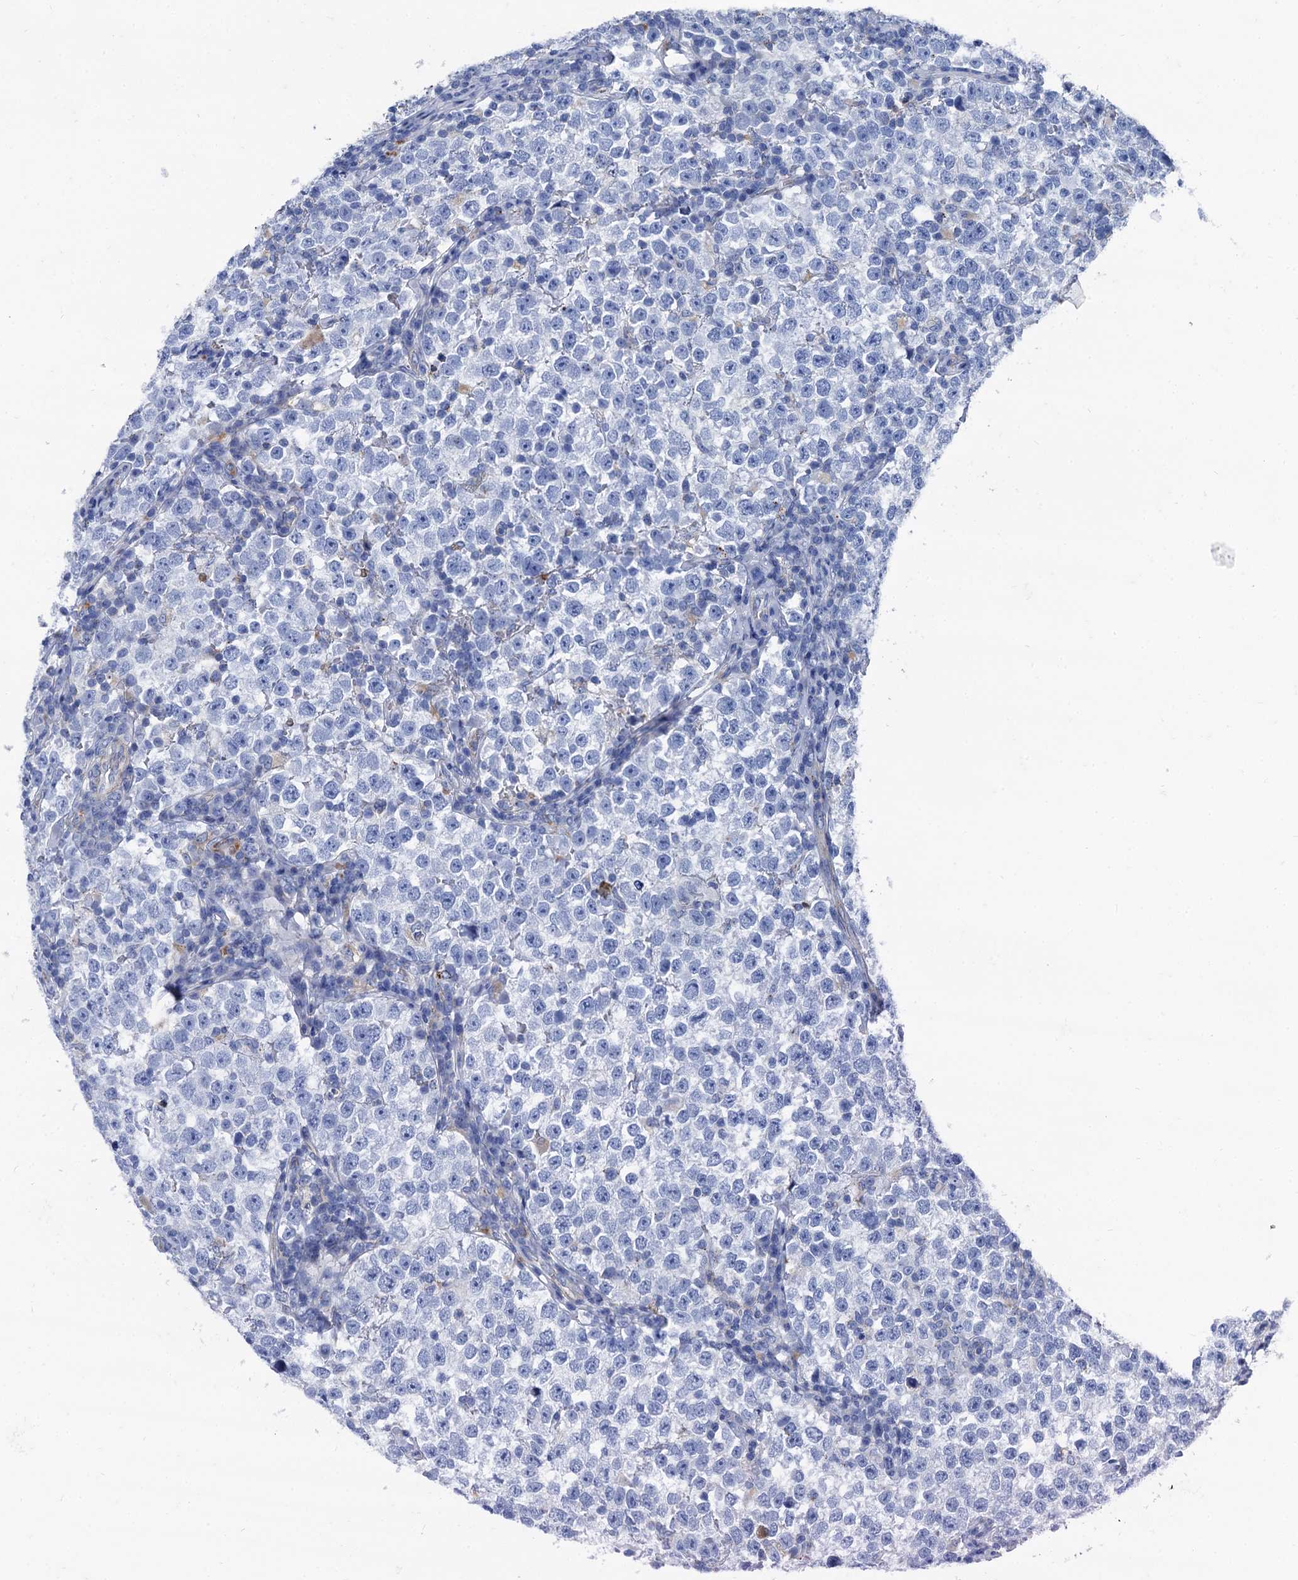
{"staining": {"intensity": "negative", "quantity": "none", "location": "none"}, "tissue": "testis cancer", "cell_type": "Tumor cells", "image_type": "cancer", "snomed": [{"axis": "morphology", "description": "Normal tissue, NOS"}, {"axis": "morphology", "description": "Seminoma, NOS"}, {"axis": "topography", "description": "Testis"}], "caption": "The histopathology image displays no significant staining in tumor cells of testis seminoma.", "gene": "APOD", "patient": {"sex": "male", "age": 43}}